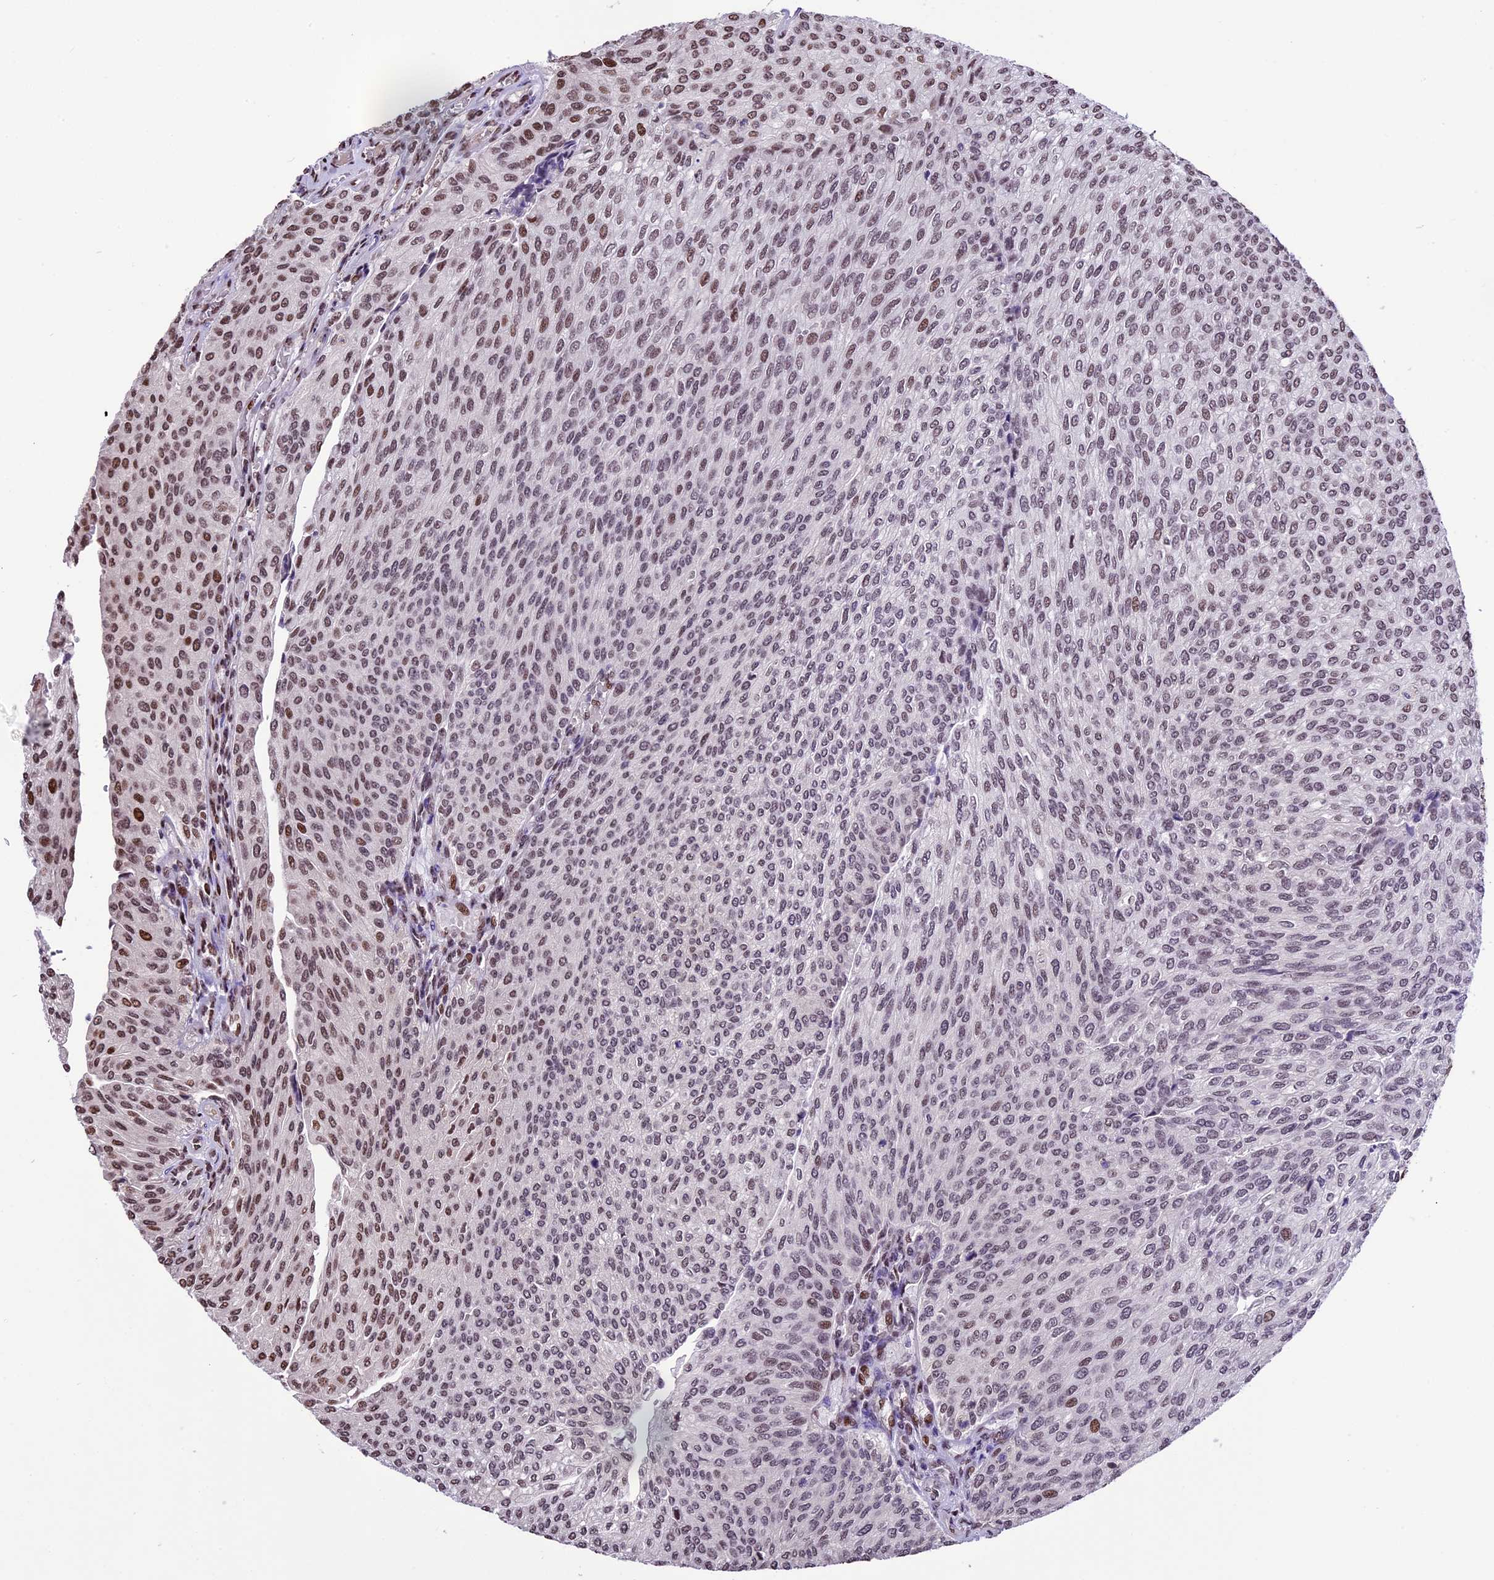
{"staining": {"intensity": "moderate", "quantity": ">75%", "location": "nuclear"}, "tissue": "urothelial cancer", "cell_type": "Tumor cells", "image_type": "cancer", "snomed": [{"axis": "morphology", "description": "Urothelial carcinoma, High grade"}, {"axis": "topography", "description": "Urinary bladder"}], "caption": "Immunohistochemical staining of urothelial carcinoma (high-grade) displays medium levels of moderate nuclear expression in approximately >75% of tumor cells.", "gene": "POLR3E", "patient": {"sex": "female", "age": 79}}